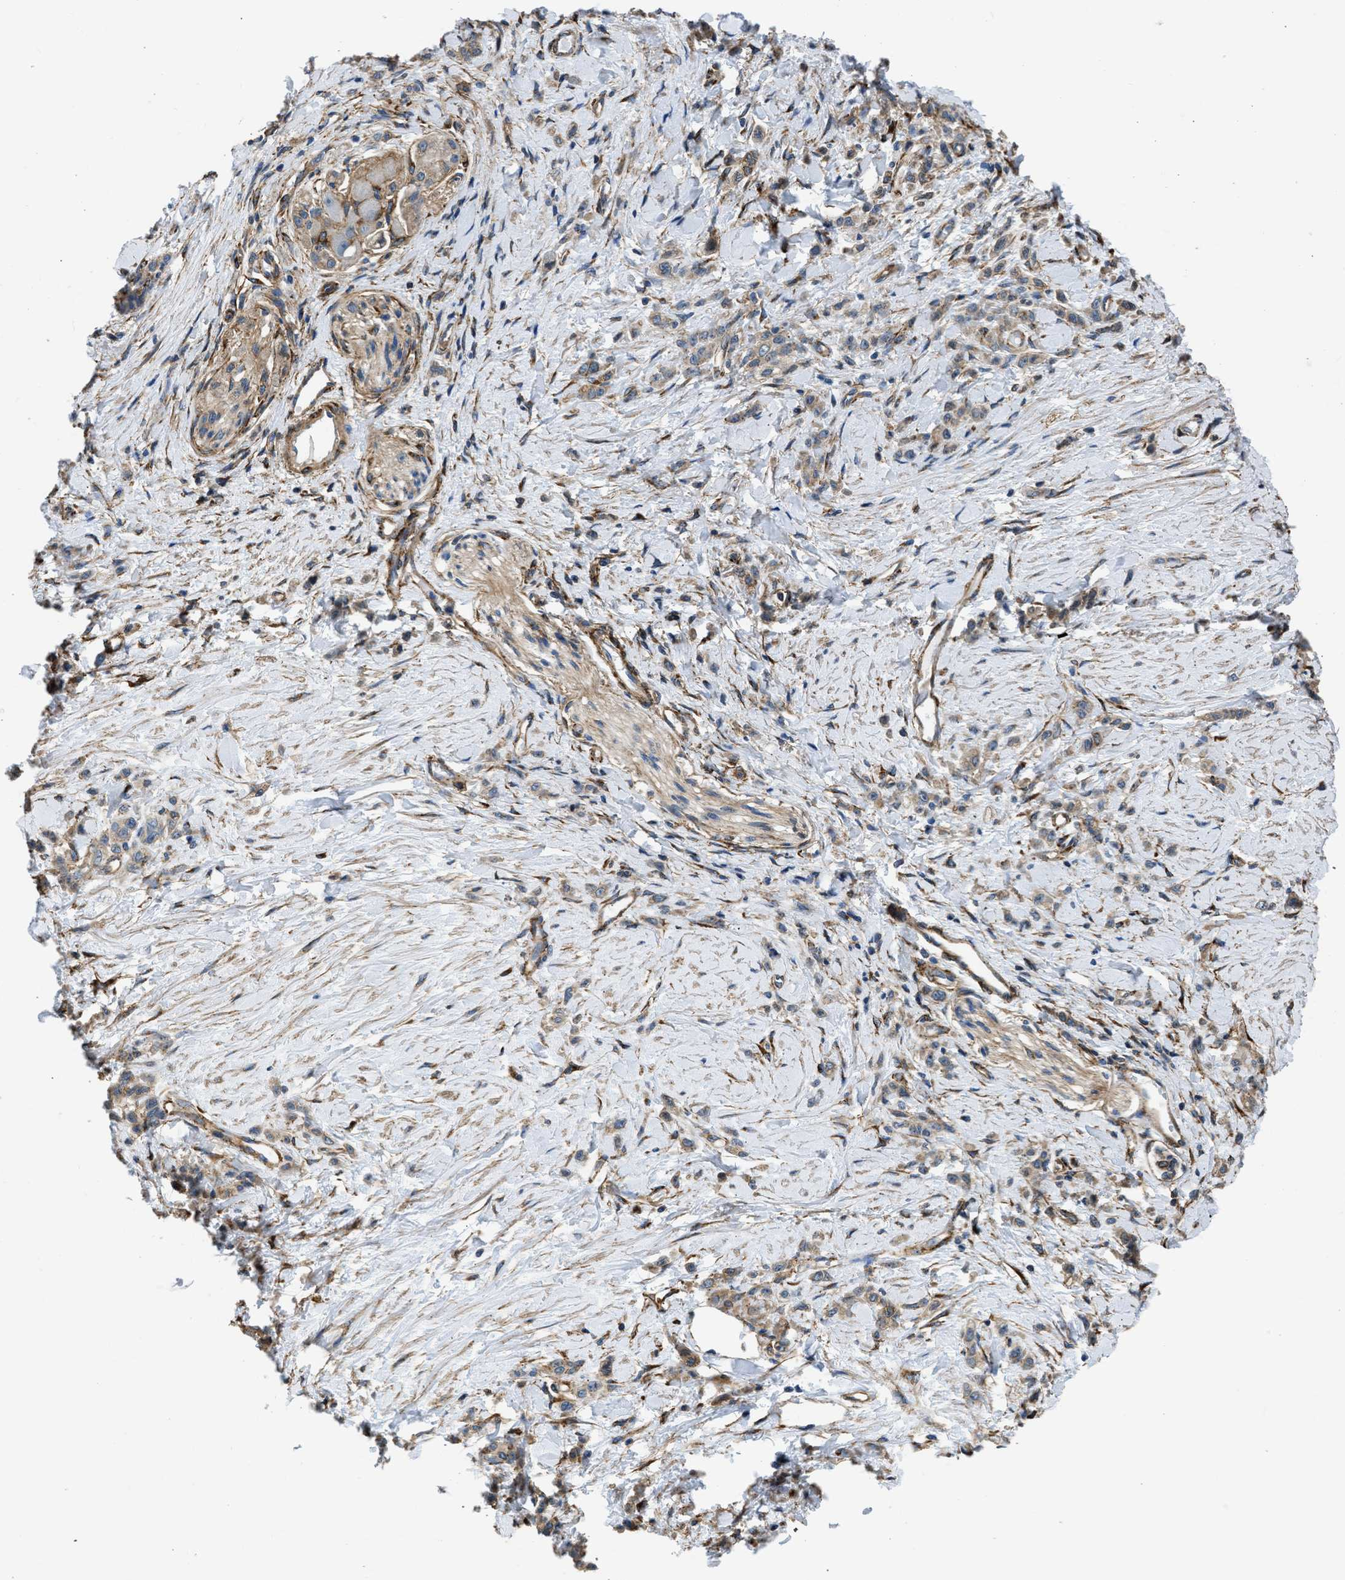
{"staining": {"intensity": "weak", "quantity": ">75%", "location": "cytoplasmic/membranous"}, "tissue": "stomach cancer", "cell_type": "Tumor cells", "image_type": "cancer", "snomed": [{"axis": "morphology", "description": "Normal tissue, NOS"}, {"axis": "morphology", "description": "Adenocarcinoma, NOS"}, {"axis": "topography", "description": "Stomach"}], "caption": "Immunohistochemical staining of human stomach cancer demonstrates low levels of weak cytoplasmic/membranous expression in about >75% of tumor cells.", "gene": "SEPTIN2", "patient": {"sex": "male", "age": 82}}